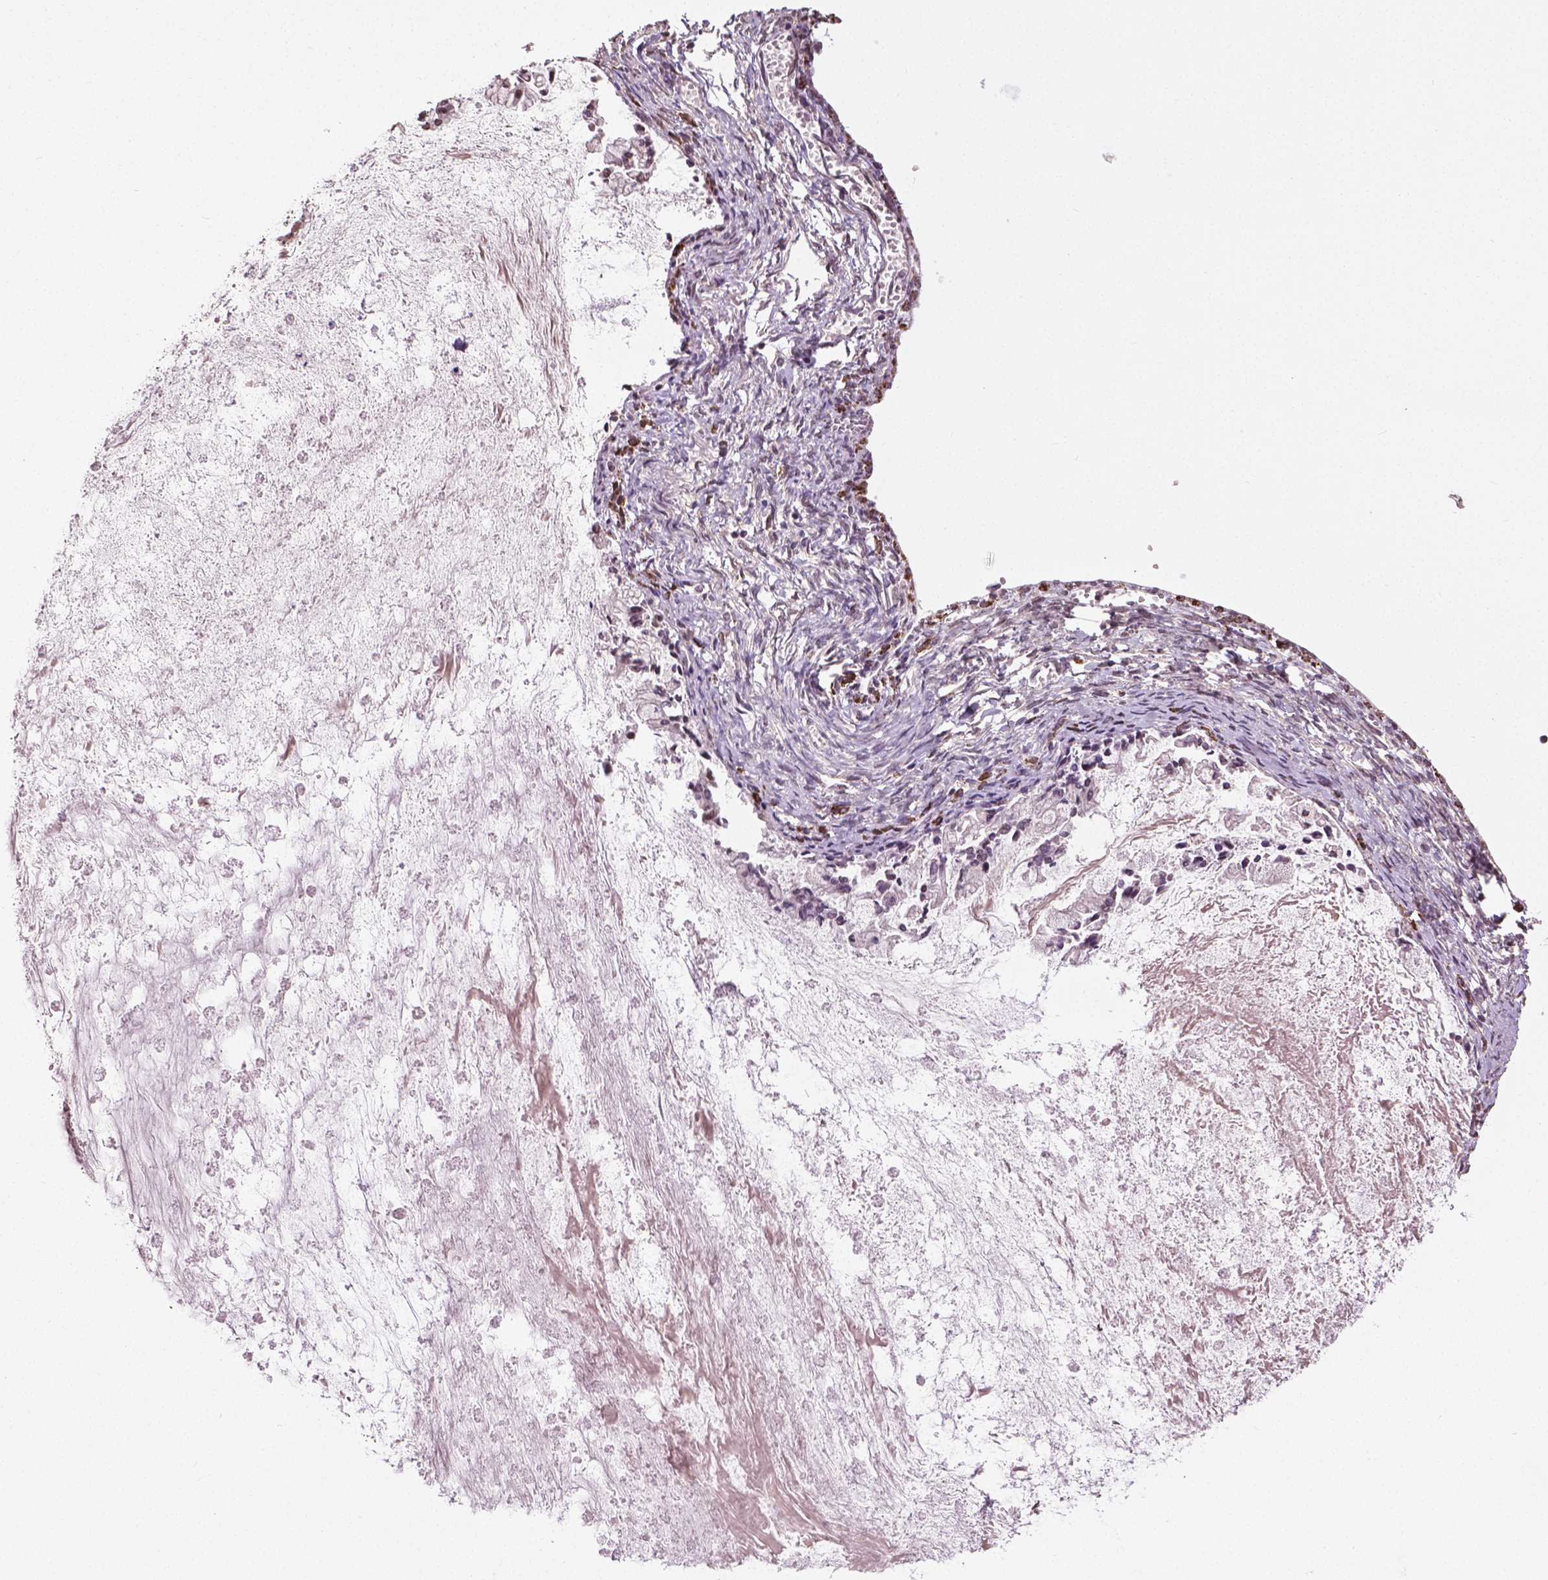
{"staining": {"intensity": "moderate", "quantity": "25%-75%", "location": "nuclear"}, "tissue": "ovarian cancer", "cell_type": "Tumor cells", "image_type": "cancer", "snomed": [{"axis": "morphology", "description": "Cystadenocarcinoma, mucinous, NOS"}, {"axis": "topography", "description": "Ovary"}], "caption": "IHC (DAB) staining of ovarian cancer exhibits moderate nuclear protein positivity in approximately 25%-75% of tumor cells.", "gene": "DLX5", "patient": {"sex": "female", "age": 67}}